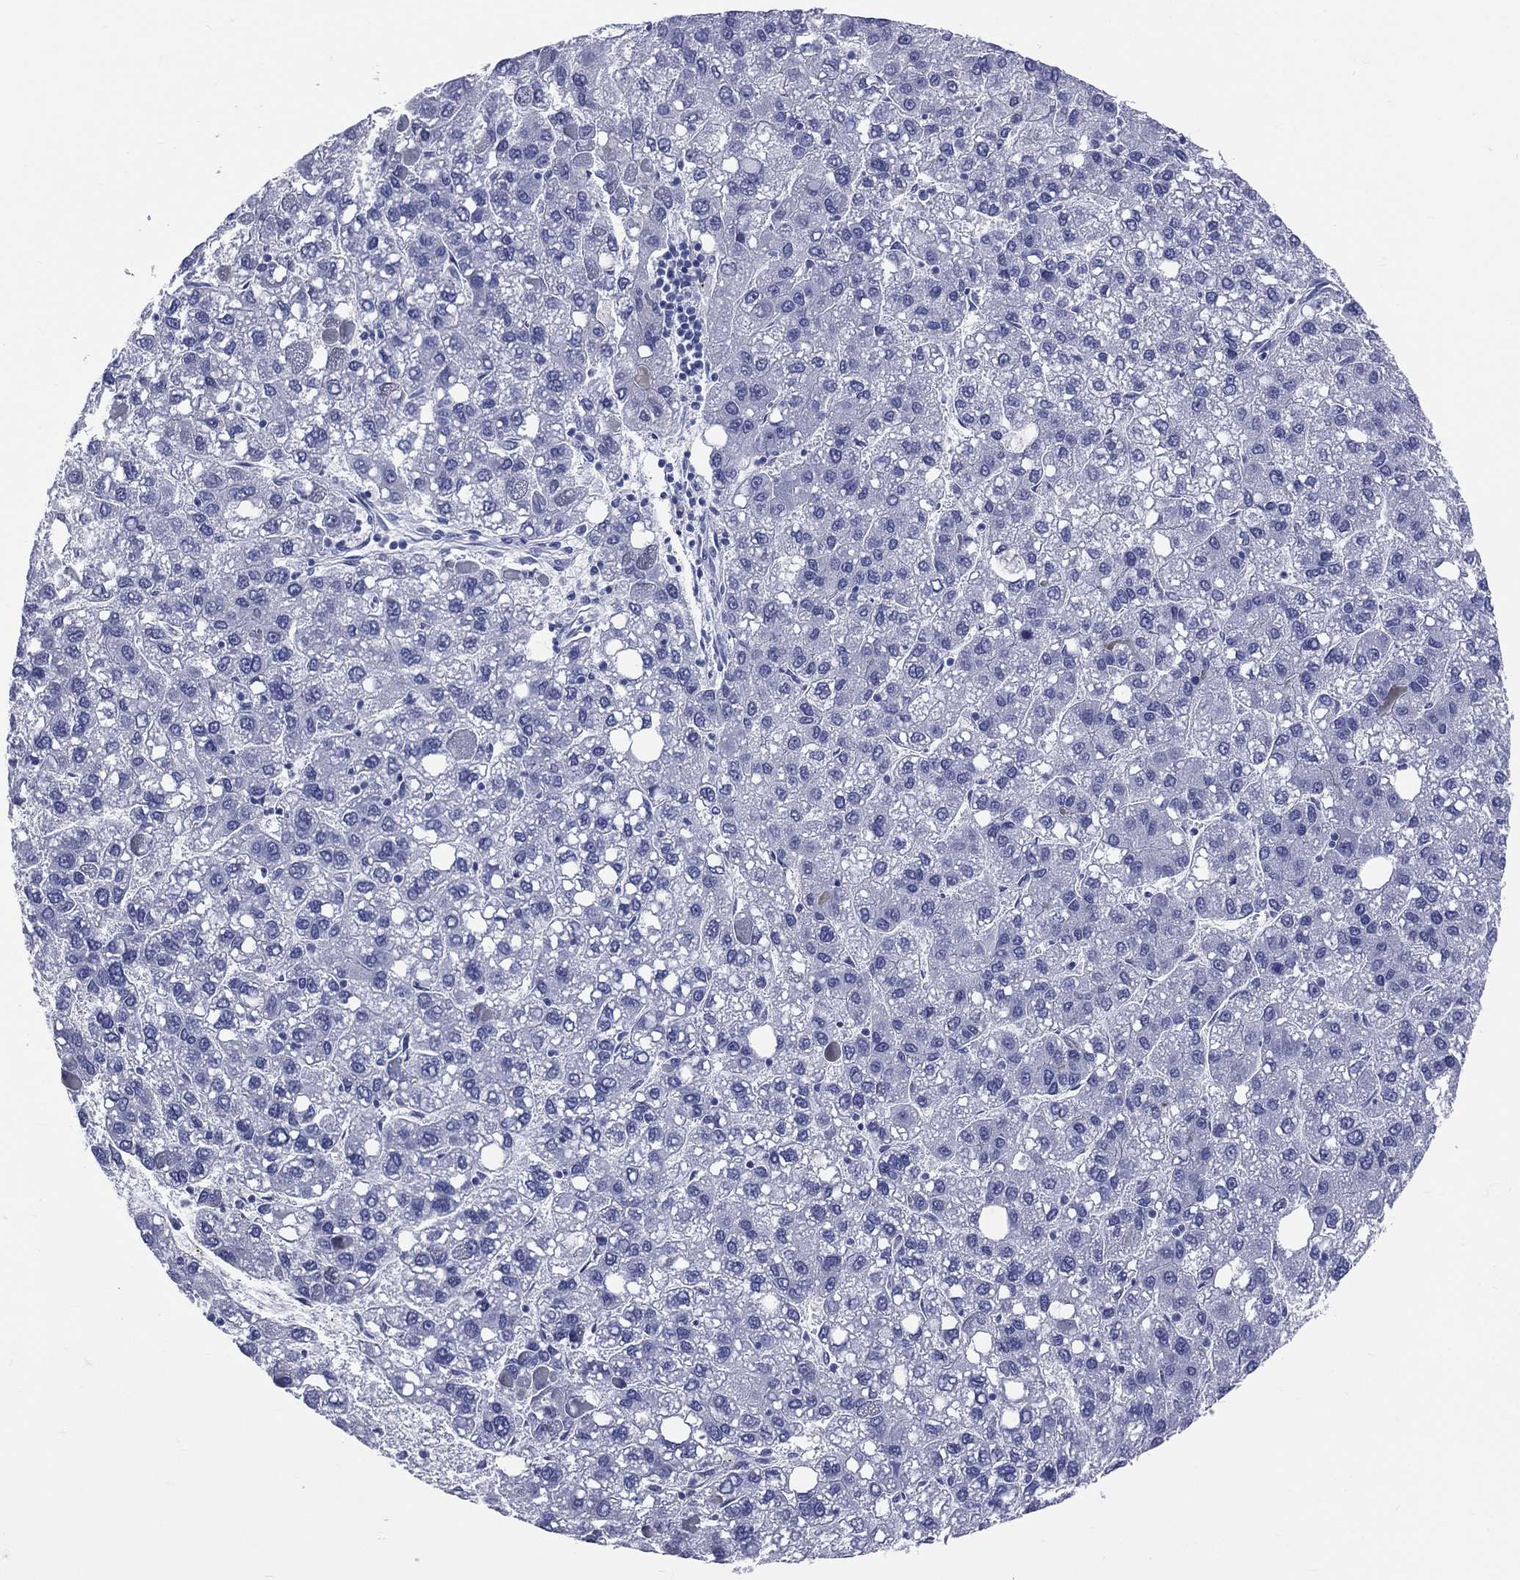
{"staining": {"intensity": "negative", "quantity": "none", "location": "none"}, "tissue": "liver cancer", "cell_type": "Tumor cells", "image_type": "cancer", "snomed": [{"axis": "morphology", "description": "Carcinoma, Hepatocellular, NOS"}, {"axis": "topography", "description": "Liver"}], "caption": "Liver hepatocellular carcinoma stained for a protein using immunohistochemistry demonstrates no positivity tumor cells.", "gene": "CYLC1", "patient": {"sex": "female", "age": 82}}